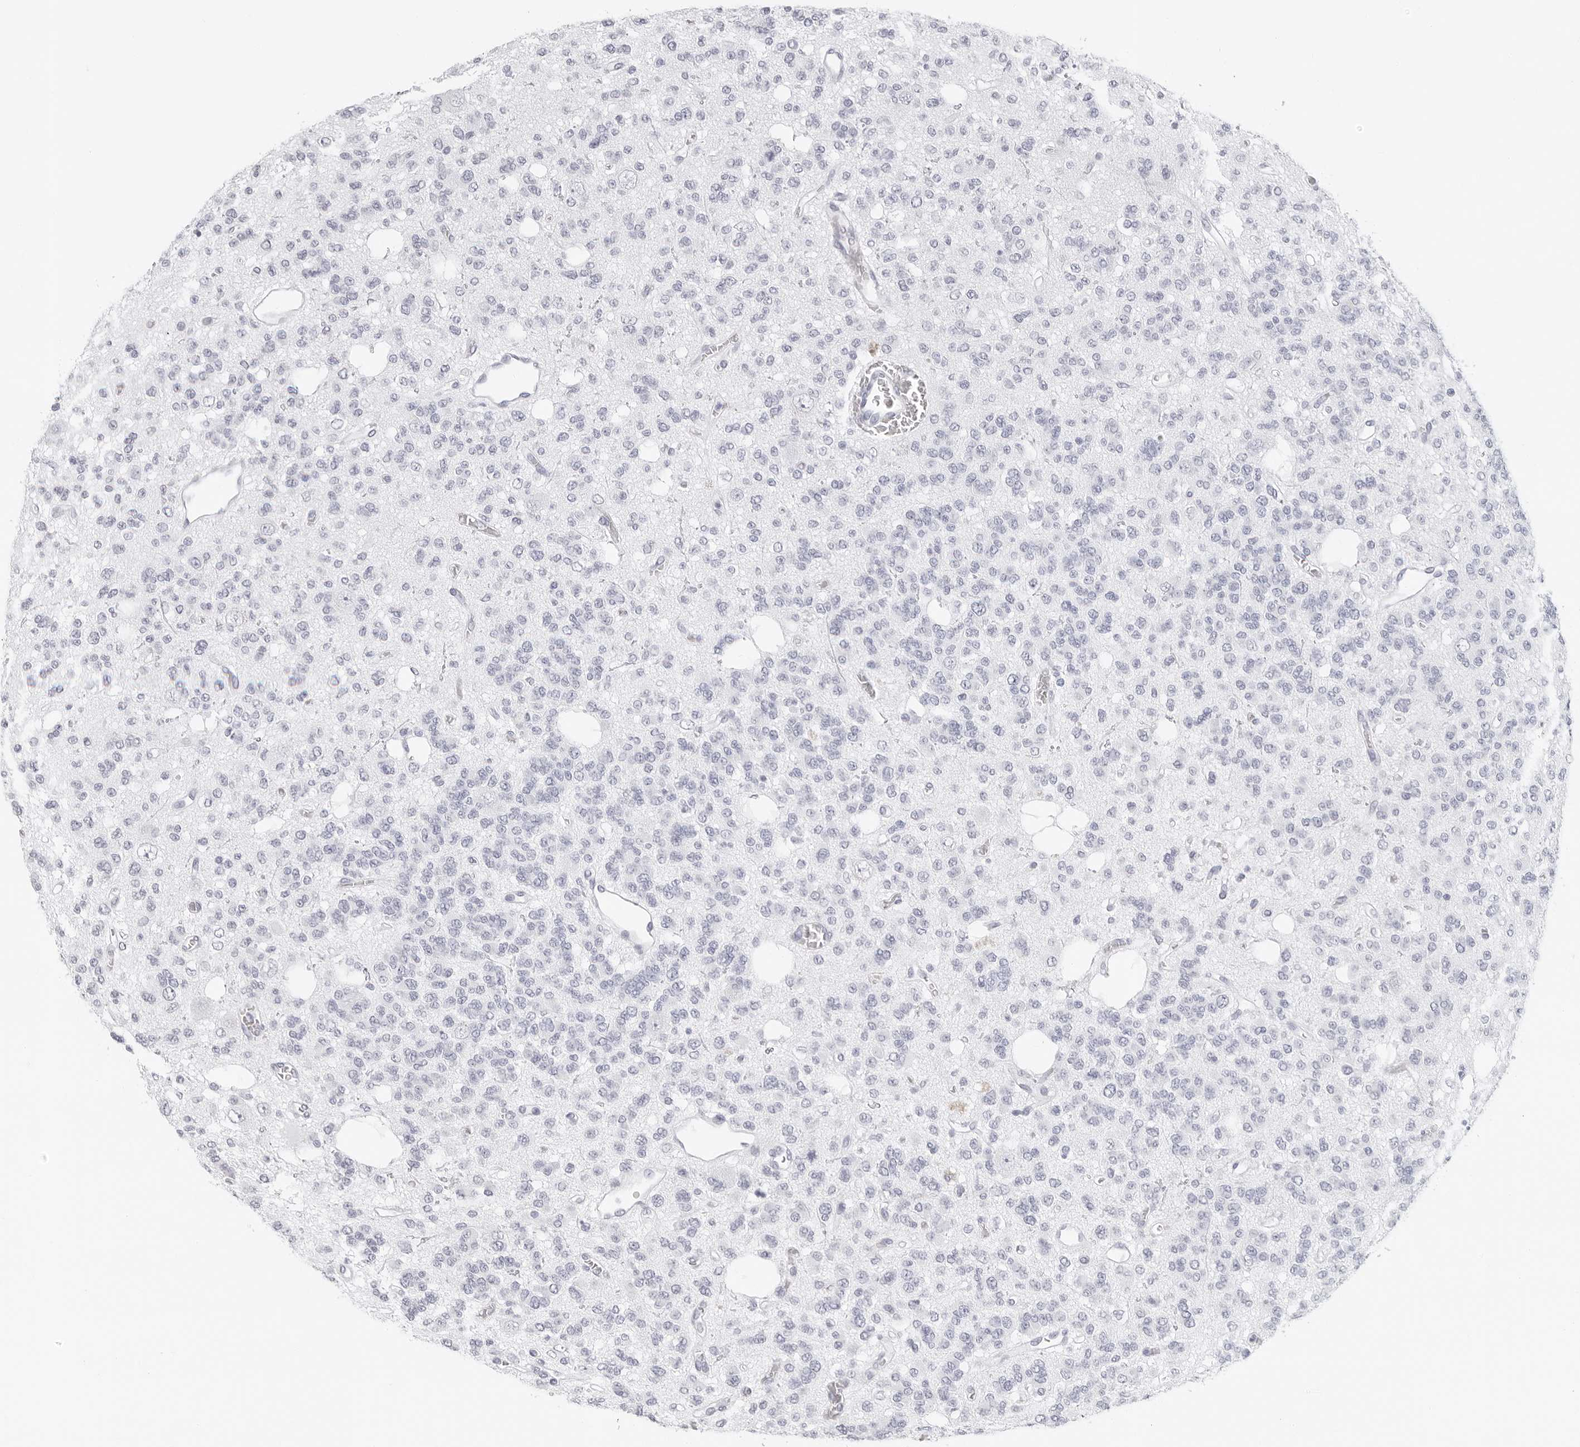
{"staining": {"intensity": "negative", "quantity": "none", "location": "none"}, "tissue": "glioma", "cell_type": "Tumor cells", "image_type": "cancer", "snomed": [{"axis": "morphology", "description": "Glioma, malignant, Low grade"}, {"axis": "topography", "description": "Brain"}], "caption": "An immunohistochemistry (IHC) histopathology image of malignant glioma (low-grade) is shown. There is no staining in tumor cells of malignant glioma (low-grade).", "gene": "AGMAT", "patient": {"sex": "male", "age": 38}}